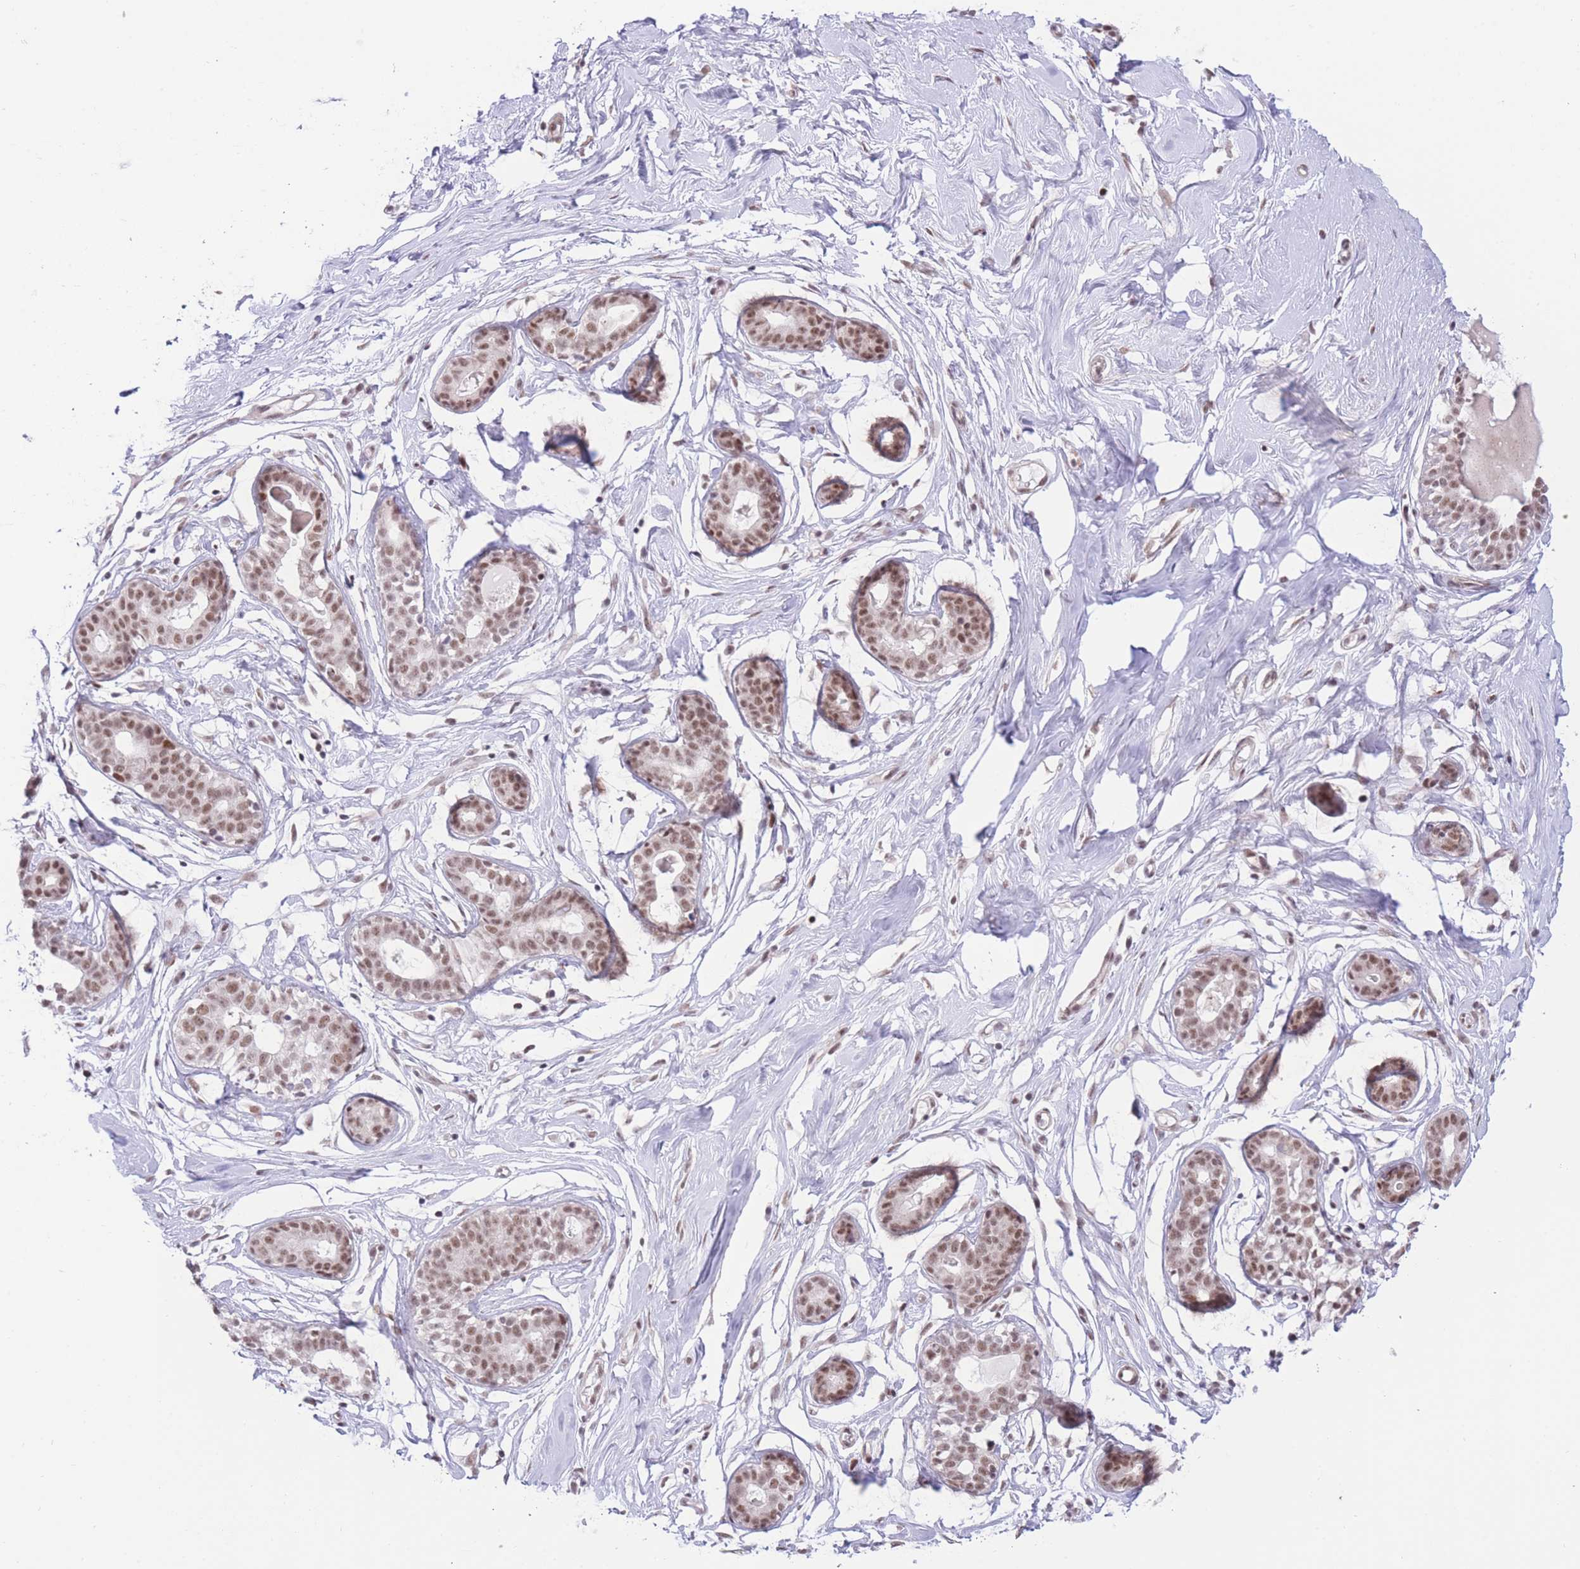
{"staining": {"intensity": "weak", "quantity": ">75%", "location": "nuclear"}, "tissue": "breast", "cell_type": "Adipocytes", "image_type": "normal", "snomed": [{"axis": "morphology", "description": "Normal tissue, NOS"}, {"axis": "morphology", "description": "Adenoma, NOS"}, {"axis": "topography", "description": "Breast"}], "caption": "Weak nuclear protein staining is seen in approximately >75% of adipocytes in breast. (brown staining indicates protein expression, while blue staining denotes nuclei).", "gene": "PCIF1", "patient": {"sex": "female", "age": 23}}